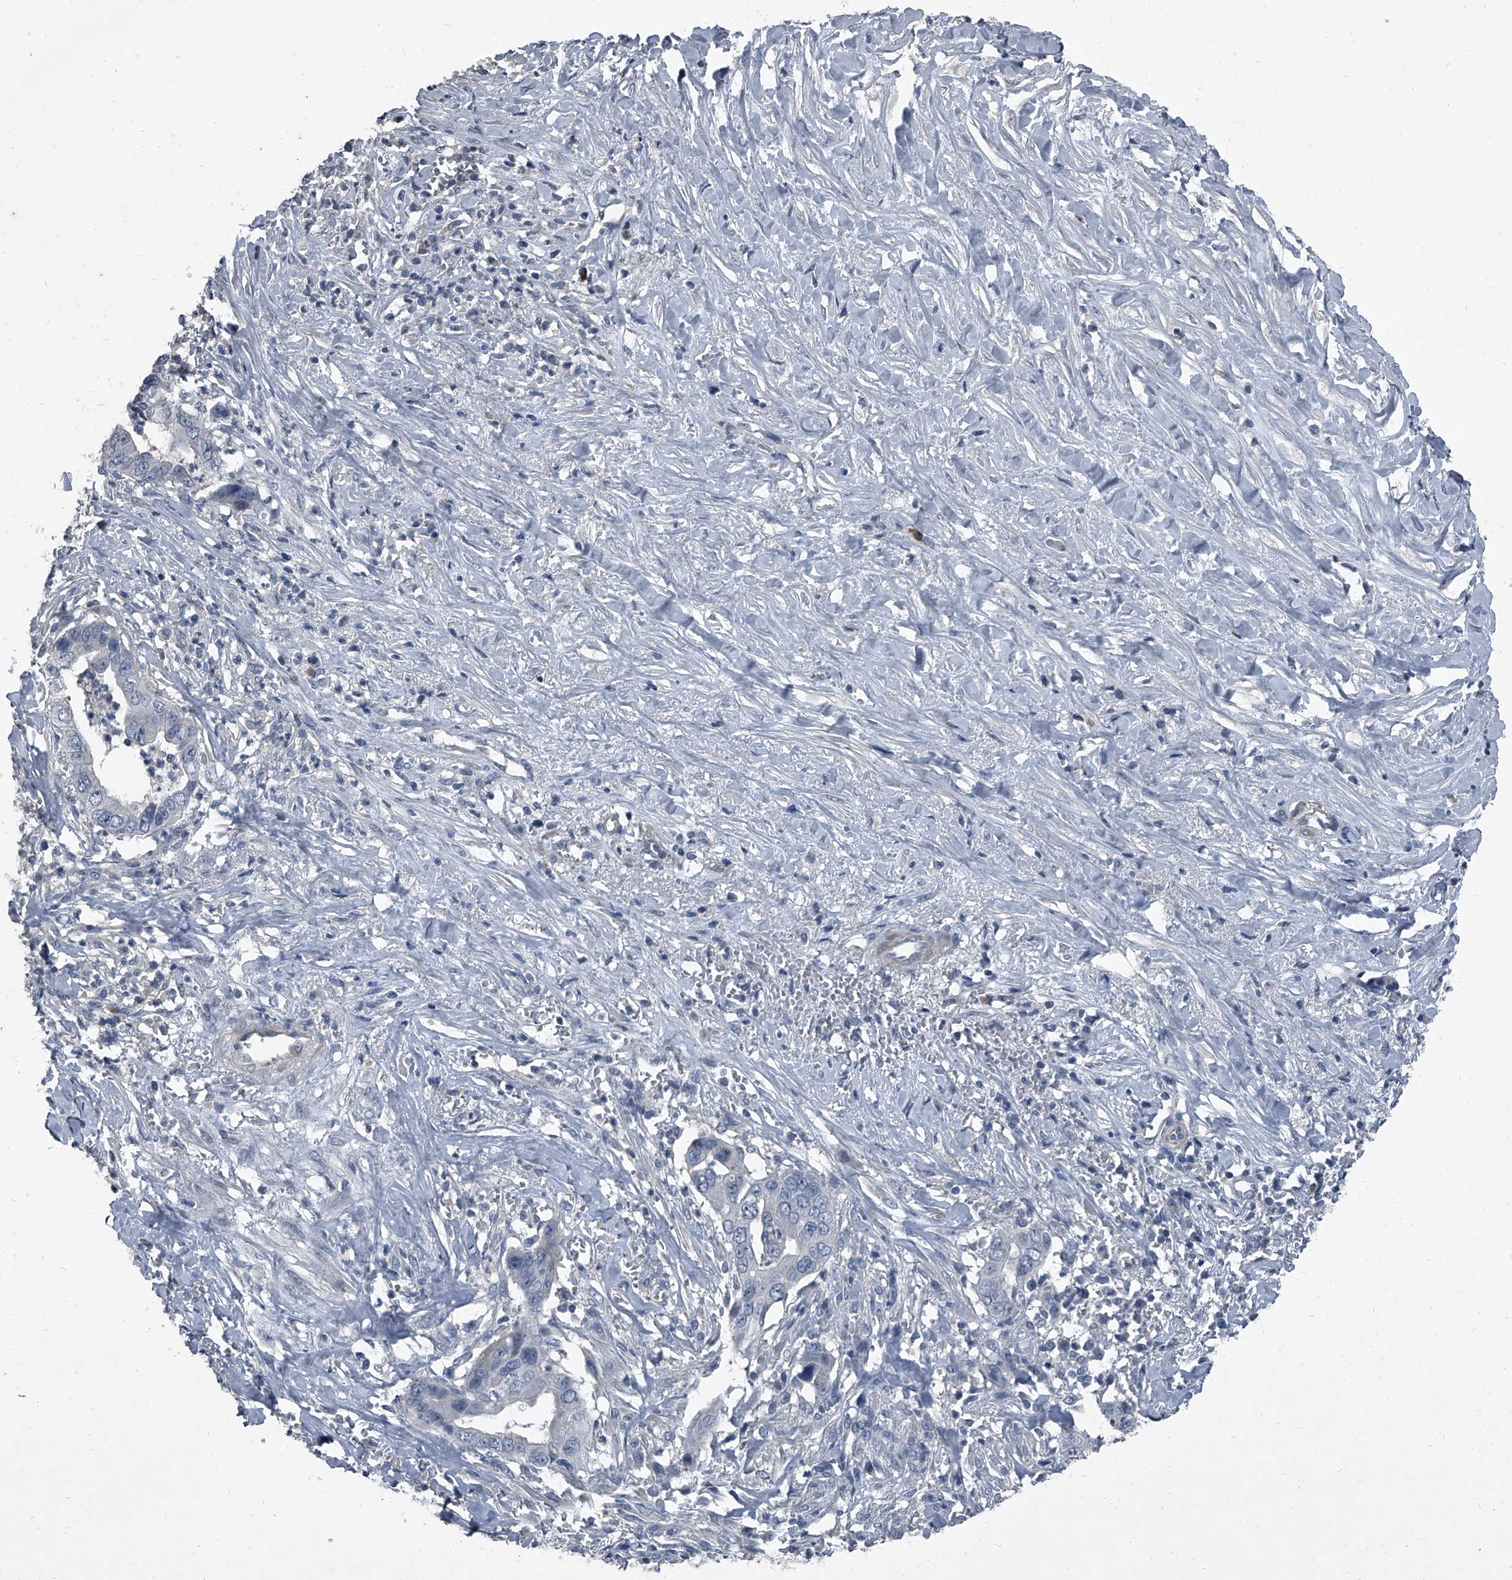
{"staining": {"intensity": "negative", "quantity": "none", "location": "none"}, "tissue": "liver cancer", "cell_type": "Tumor cells", "image_type": "cancer", "snomed": [{"axis": "morphology", "description": "Cholangiocarcinoma"}, {"axis": "topography", "description": "Liver"}], "caption": "Immunohistochemical staining of human liver cancer demonstrates no significant expression in tumor cells.", "gene": "HEPHL1", "patient": {"sex": "female", "age": 79}}